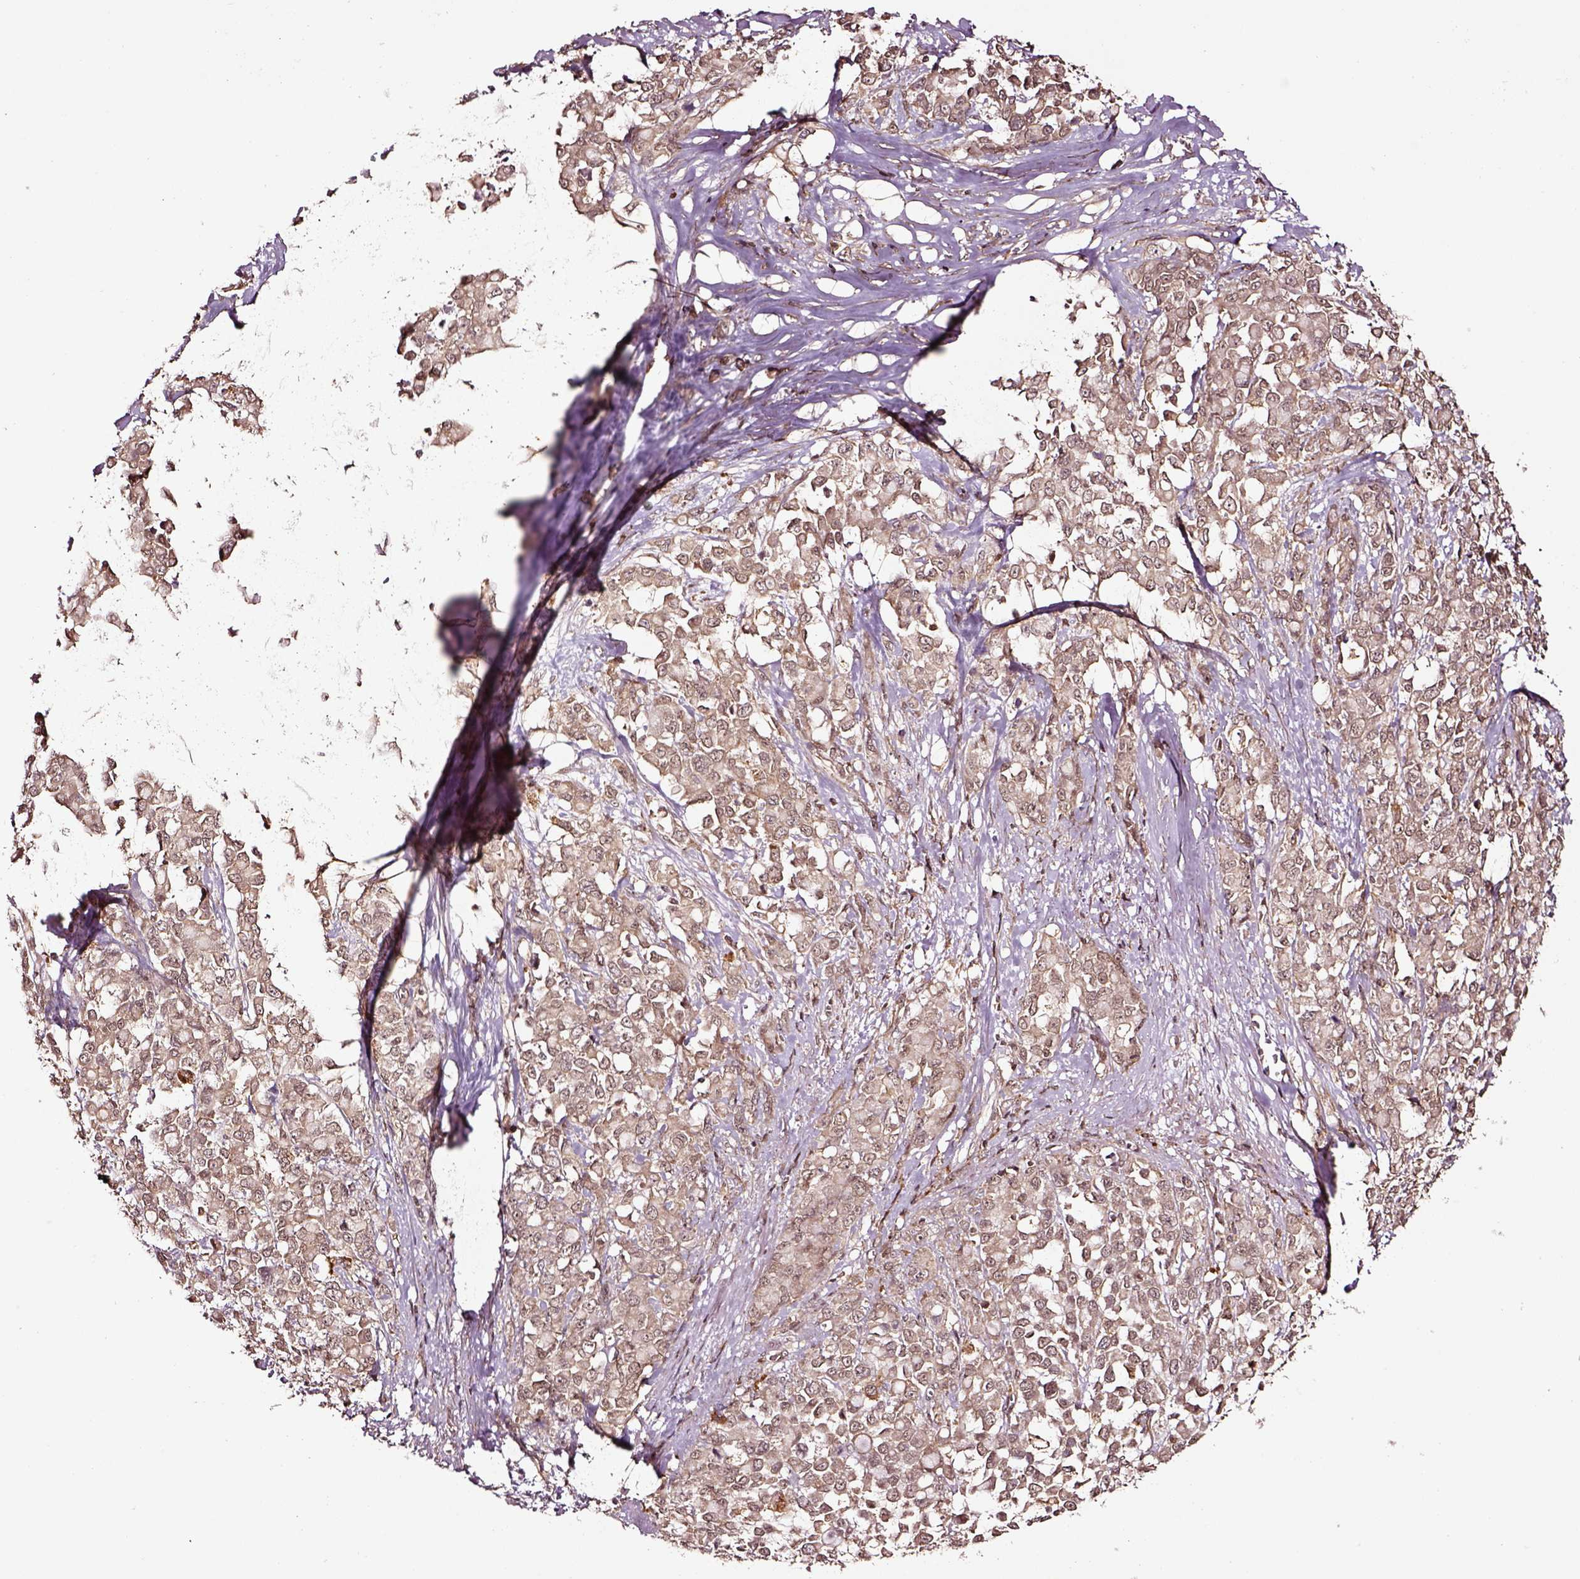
{"staining": {"intensity": "moderate", "quantity": ">75%", "location": "cytoplasmic/membranous"}, "tissue": "stomach cancer", "cell_type": "Tumor cells", "image_type": "cancer", "snomed": [{"axis": "morphology", "description": "Adenocarcinoma, NOS"}, {"axis": "topography", "description": "Stomach"}], "caption": "Immunohistochemistry (IHC) (DAB (3,3'-diaminobenzidine)) staining of human adenocarcinoma (stomach) exhibits moderate cytoplasmic/membranous protein staining in approximately >75% of tumor cells. The staining is performed using DAB brown chromogen to label protein expression. The nuclei are counter-stained blue using hematoxylin.", "gene": "RASSF5", "patient": {"sex": "female", "age": 76}}